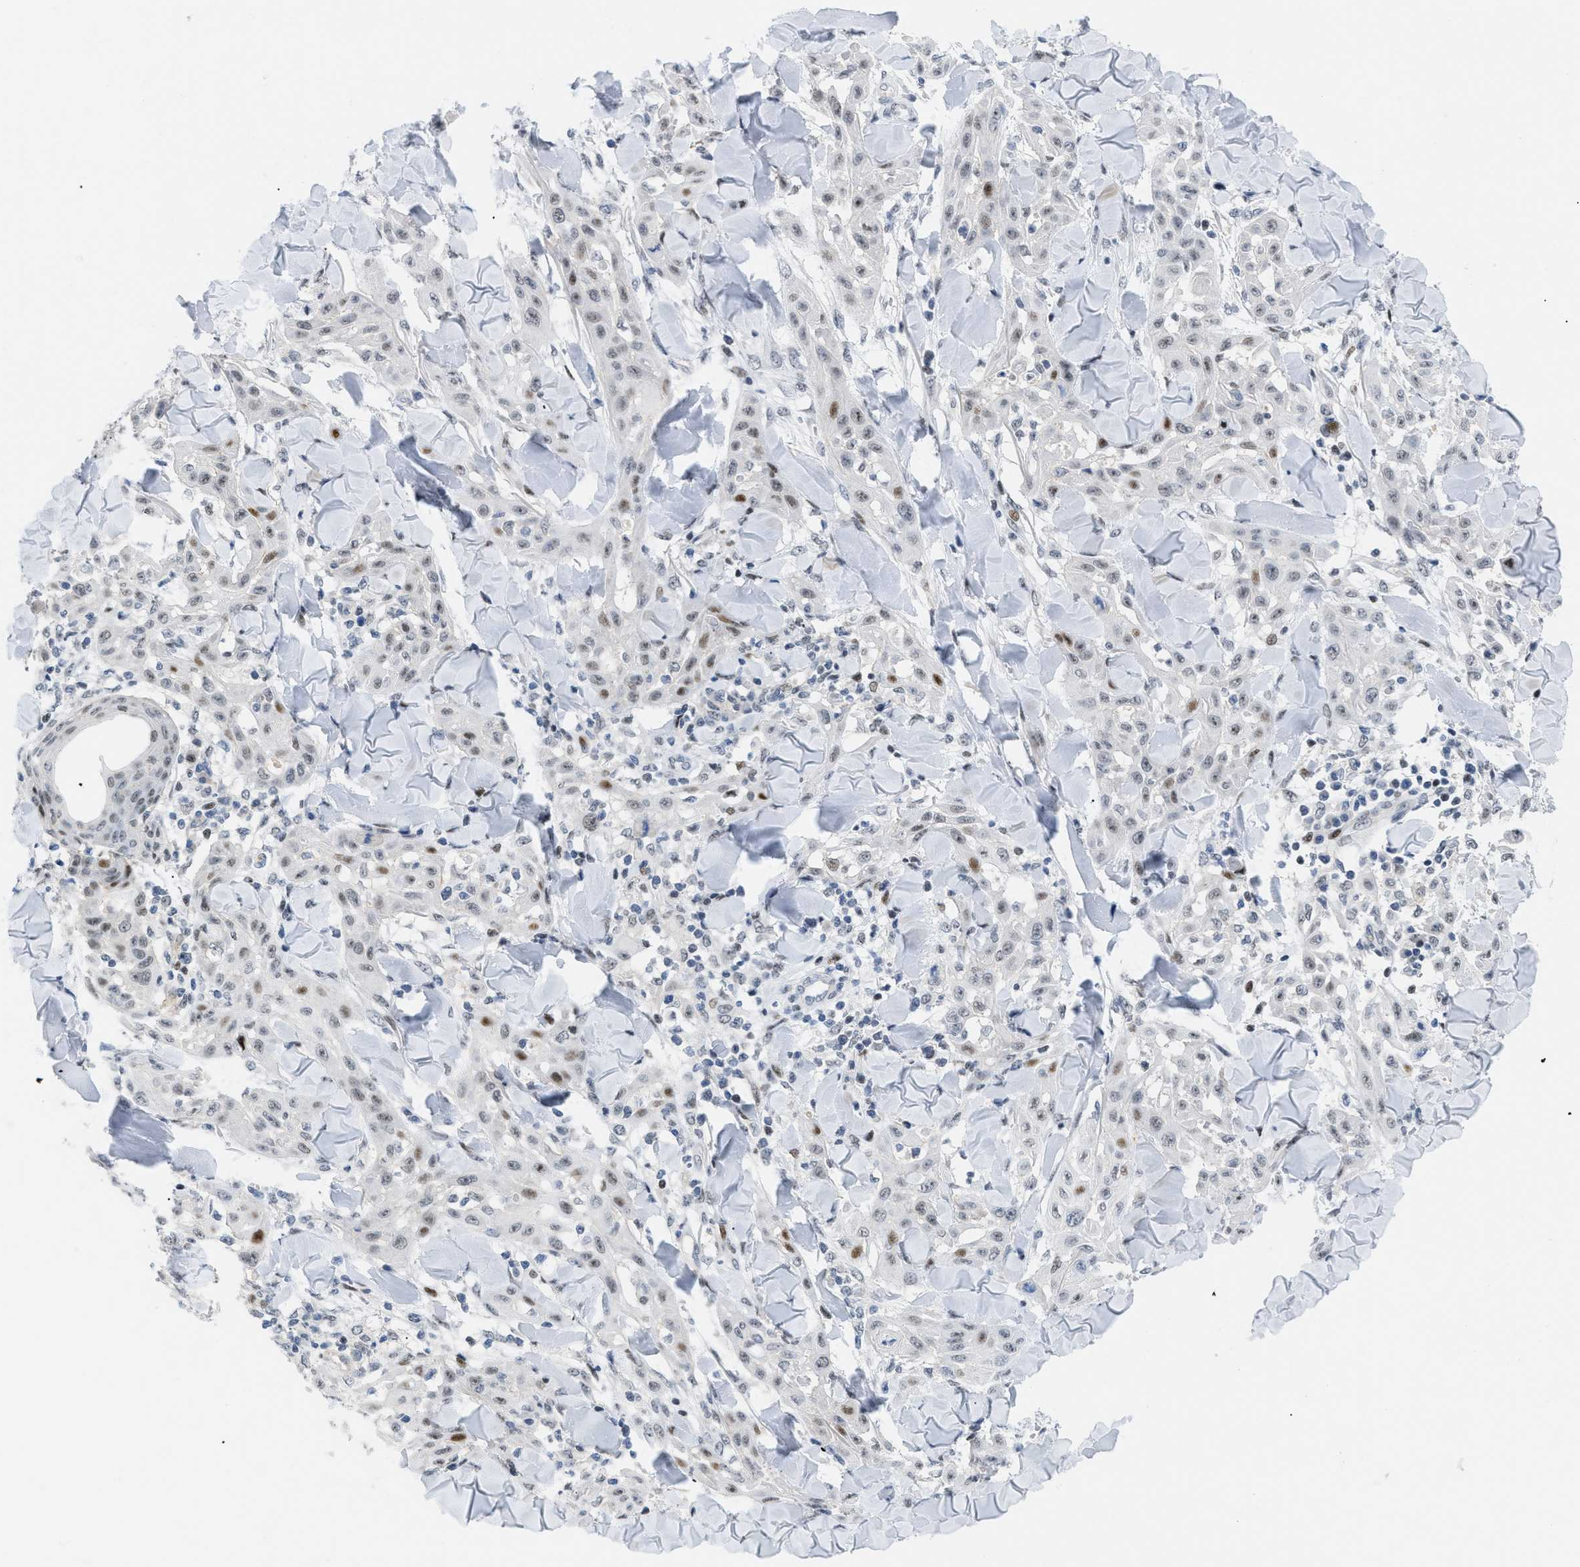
{"staining": {"intensity": "weak", "quantity": ">75%", "location": "nuclear"}, "tissue": "skin cancer", "cell_type": "Tumor cells", "image_type": "cancer", "snomed": [{"axis": "morphology", "description": "Squamous cell carcinoma, NOS"}, {"axis": "topography", "description": "Skin"}], "caption": "Approximately >75% of tumor cells in skin squamous cell carcinoma demonstrate weak nuclear protein positivity as visualized by brown immunohistochemical staining.", "gene": "MED1", "patient": {"sex": "male", "age": 24}}